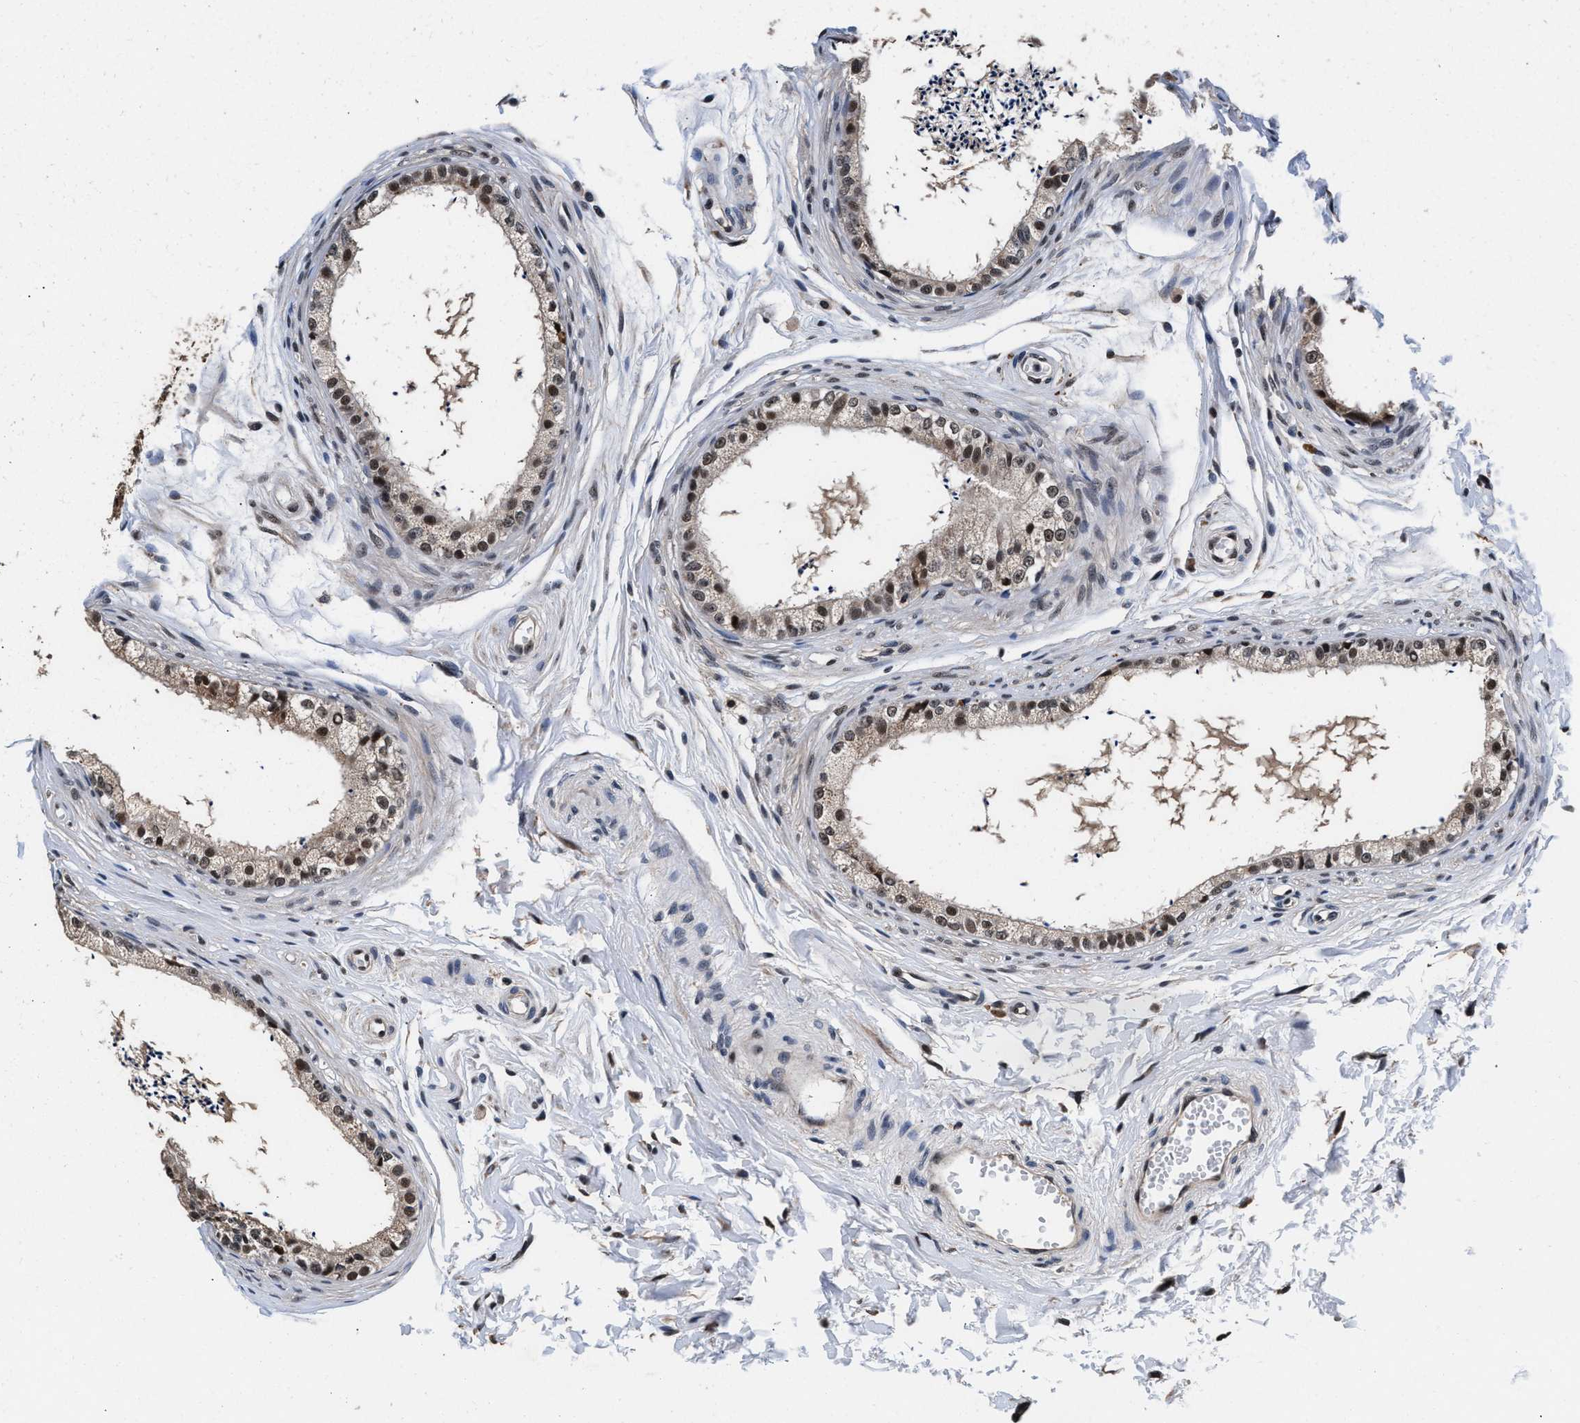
{"staining": {"intensity": "moderate", "quantity": ">75%", "location": "nuclear"}, "tissue": "epididymis", "cell_type": "Glandular cells", "image_type": "normal", "snomed": [{"axis": "morphology", "description": "Normal tissue, NOS"}, {"axis": "topography", "description": "Epididymis"}], "caption": "Immunohistochemistry (IHC) staining of benign epididymis, which shows medium levels of moderate nuclear staining in approximately >75% of glandular cells indicating moderate nuclear protein staining. The staining was performed using DAB (3,3'-diaminobenzidine) (brown) for protein detection and nuclei were counterstained in hematoxylin (blue).", "gene": "USP16", "patient": {"sex": "male", "age": 56}}